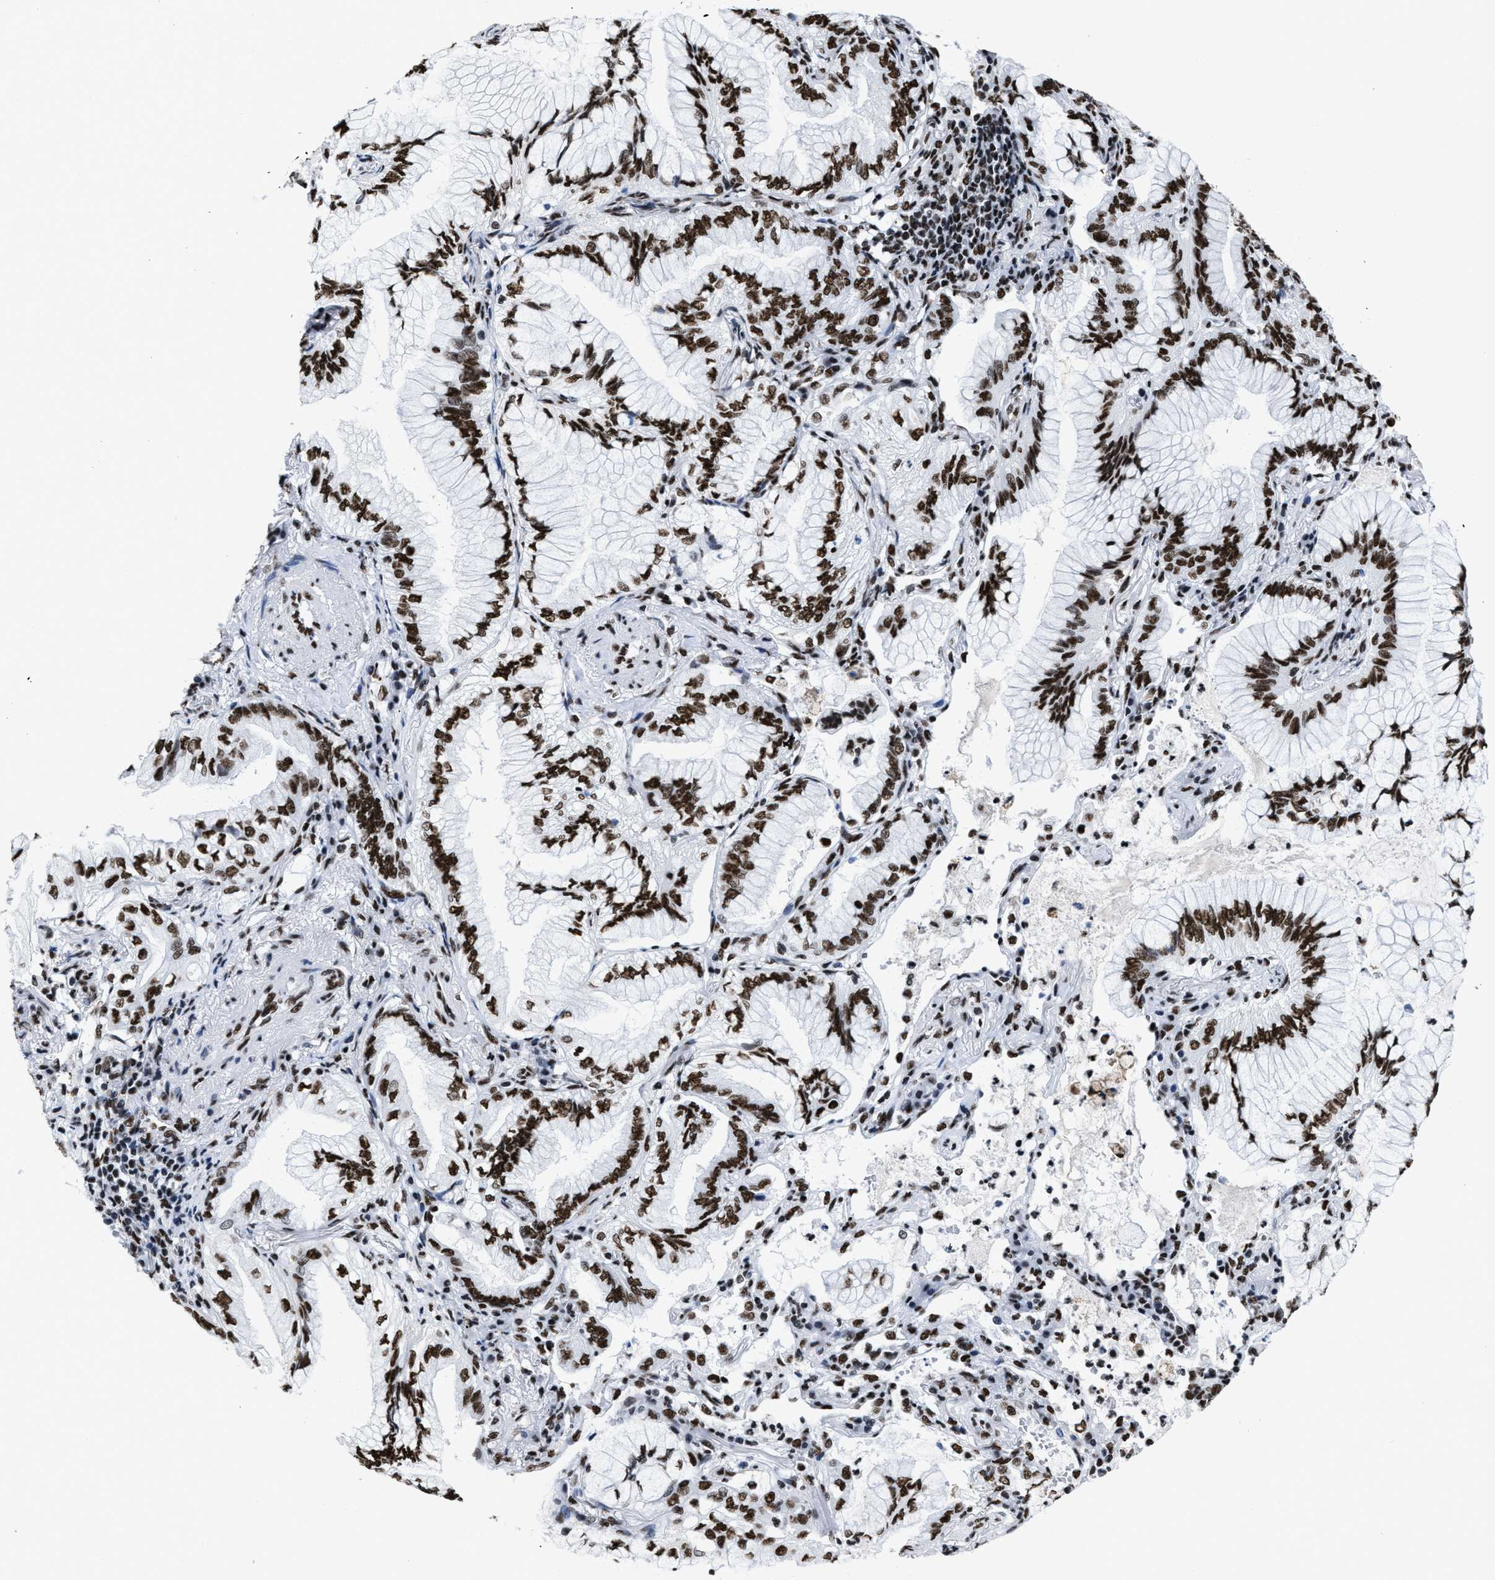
{"staining": {"intensity": "moderate", "quantity": ">75%", "location": "nuclear"}, "tissue": "lung cancer", "cell_type": "Tumor cells", "image_type": "cancer", "snomed": [{"axis": "morphology", "description": "Adenocarcinoma, NOS"}, {"axis": "topography", "description": "Lung"}], "caption": "Protein expression analysis of human adenocarcinoma (lung) reveals moderate nuclear positivity in approximately >75% of tumor cells. (DAB IHC, brown staining for protein, blue staining for nuclei).", "gene": "SMARCC2", "patient": {"sex": "female", "age": 70}}